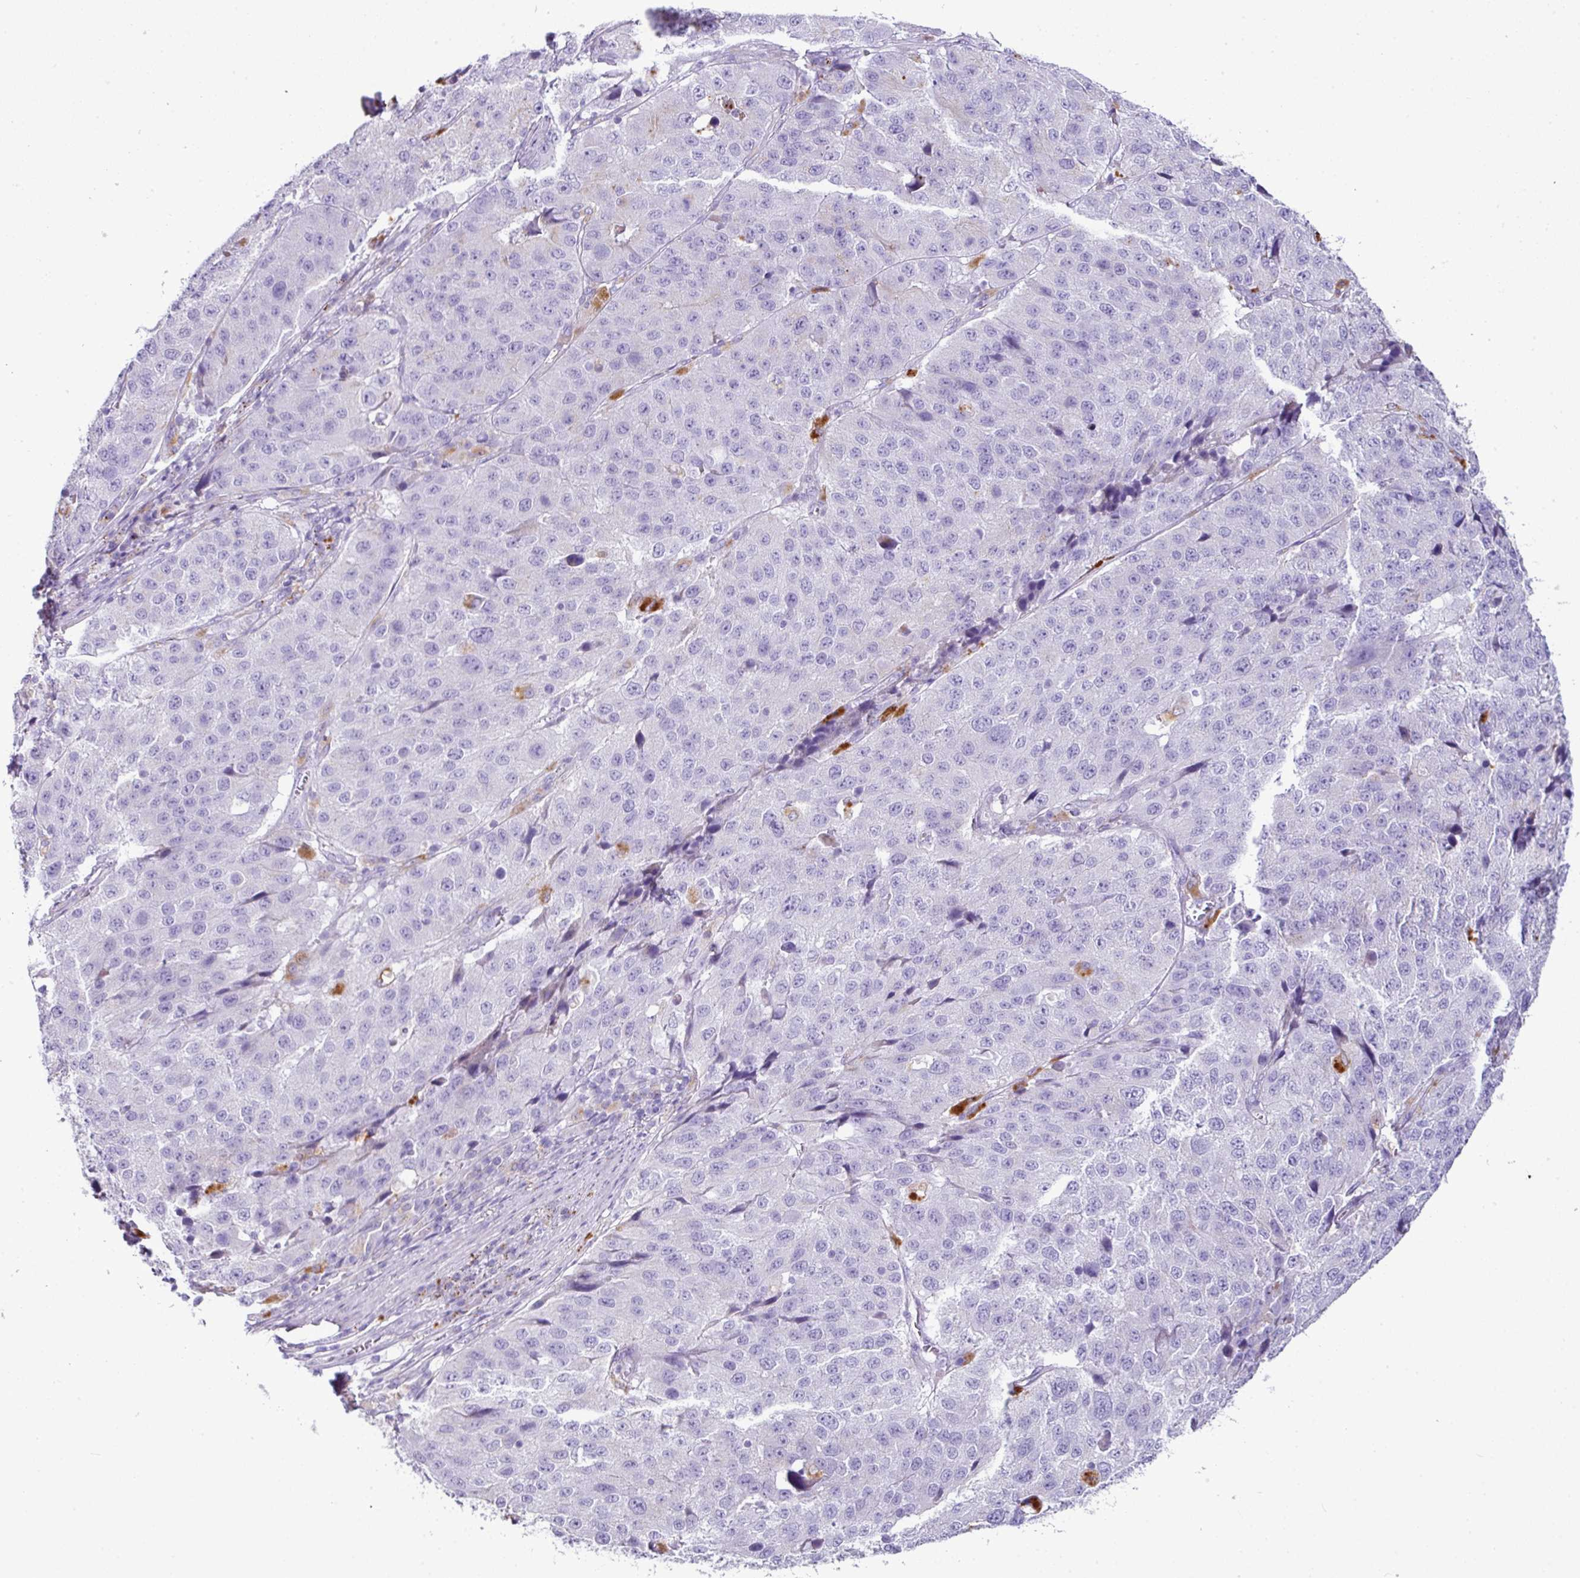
{"staining": {"intensity": "negative", "quantity": "none", "location": "none"}, "tissue": "stomach cancer", "cell_type": "Tumor cells", "image_type": "cancer", "snomed": [{"axis": "morphology", "description": "Adenocarcinoma, NOS"}, {"axis": "topography", "description": "Stomach"}], "caption": "This is an immunohistochemistry micrograph of stomach cancer (adenocarcinoma). There is no staining in tumor cells.", "gene": "PGAP4", "patient": {"sex": "male", "age": 71}}